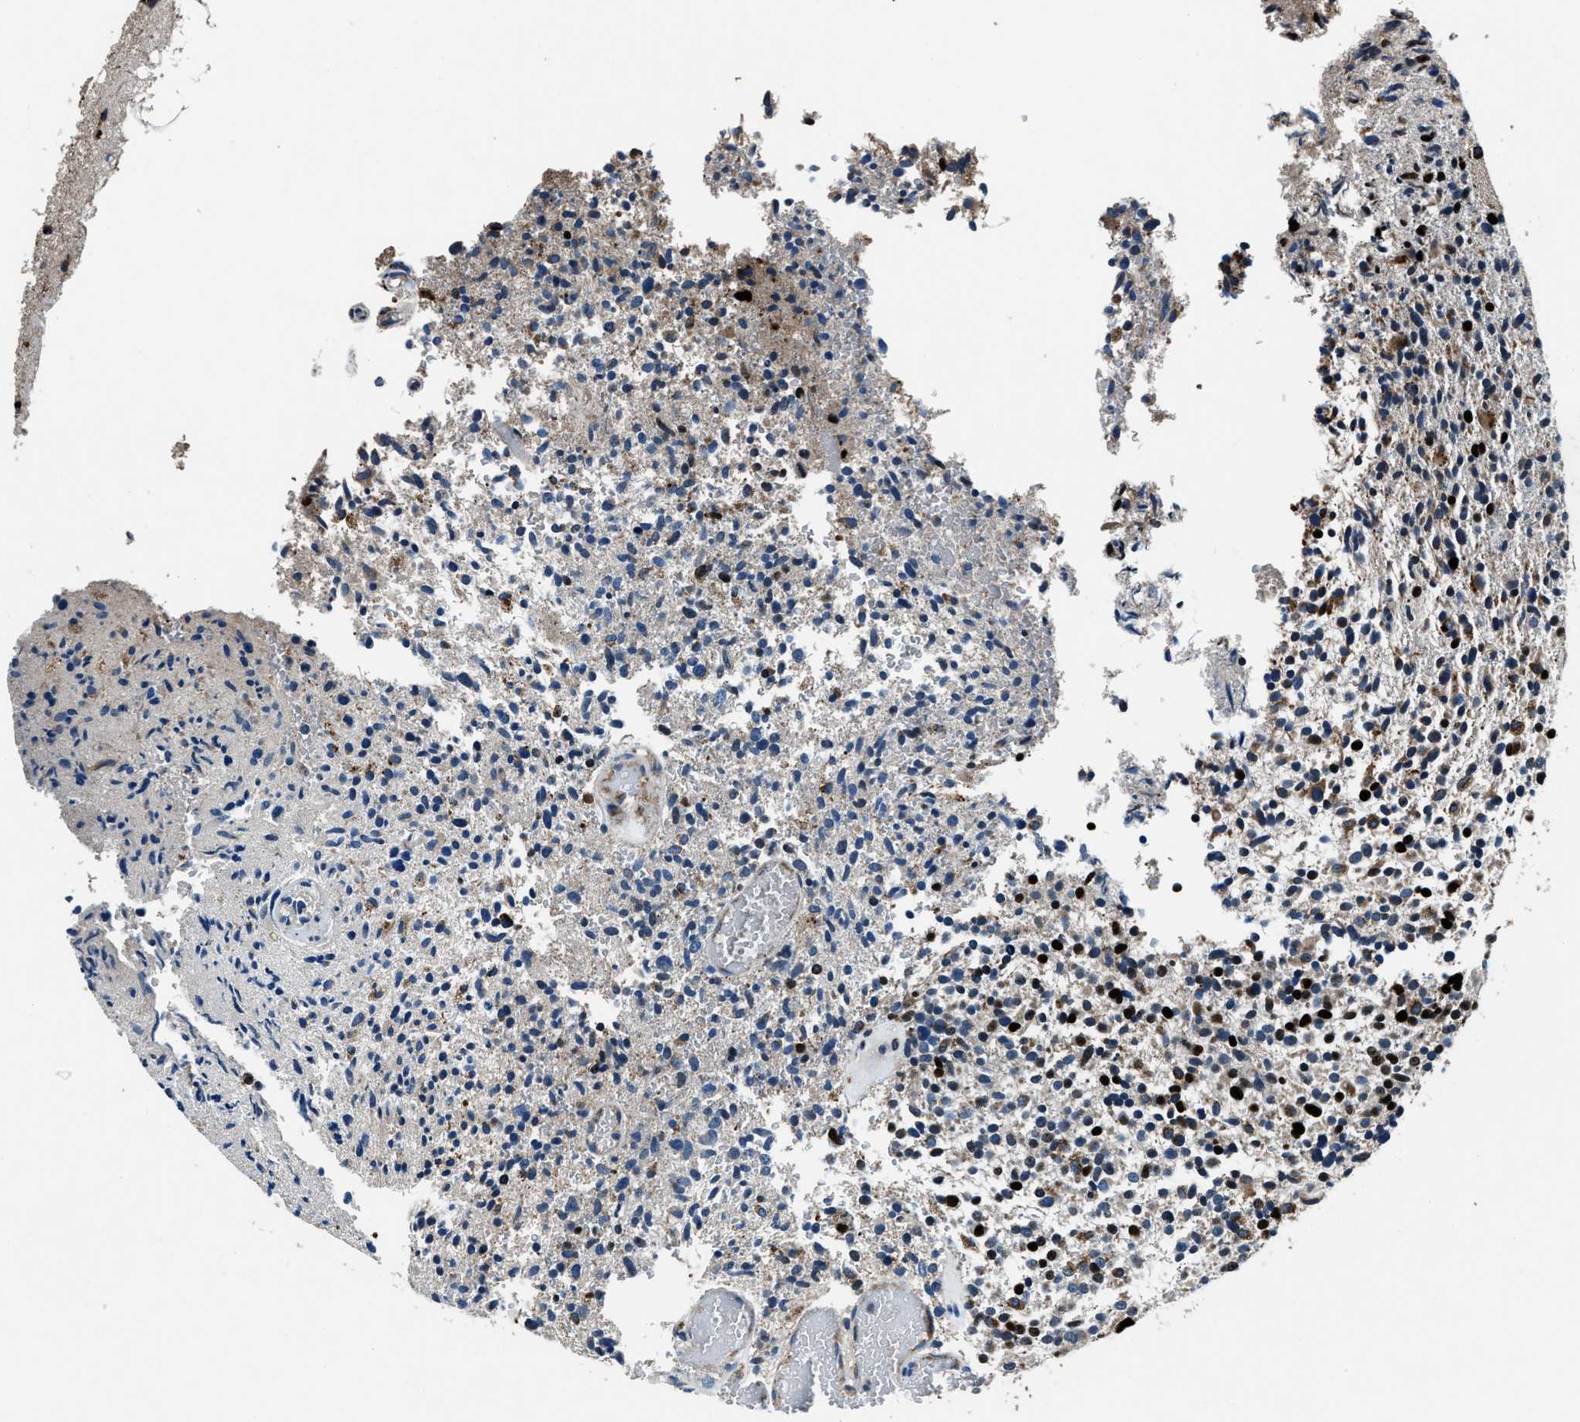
{"staining": {"intensity": "strong", "quantity": "25%-75%", "location": "nuclear"}, "tissue": "glioma", "cell_type": "Tumor cells", "image_type": "cancer", "snomed": [{"axis": "morphology", "description": "Glioma, malignant, High grade"}, {"axis": "topography", "description": "Brain"}], "caption": "Immunohistochemical staining of malignant glioma (high-grade) demonstrates high levels of strong nuclear positivity in about 25%-75% of tumor cells. The staining was performed using DAB (3,3'-diaminobenzidine) to visualize the protein expression in brown, while the nuclei were stained in blue with hematoxylin (Magnification: 20x).", "gene": "OGDH", "patient": {"sex": "male", "age": 72}}